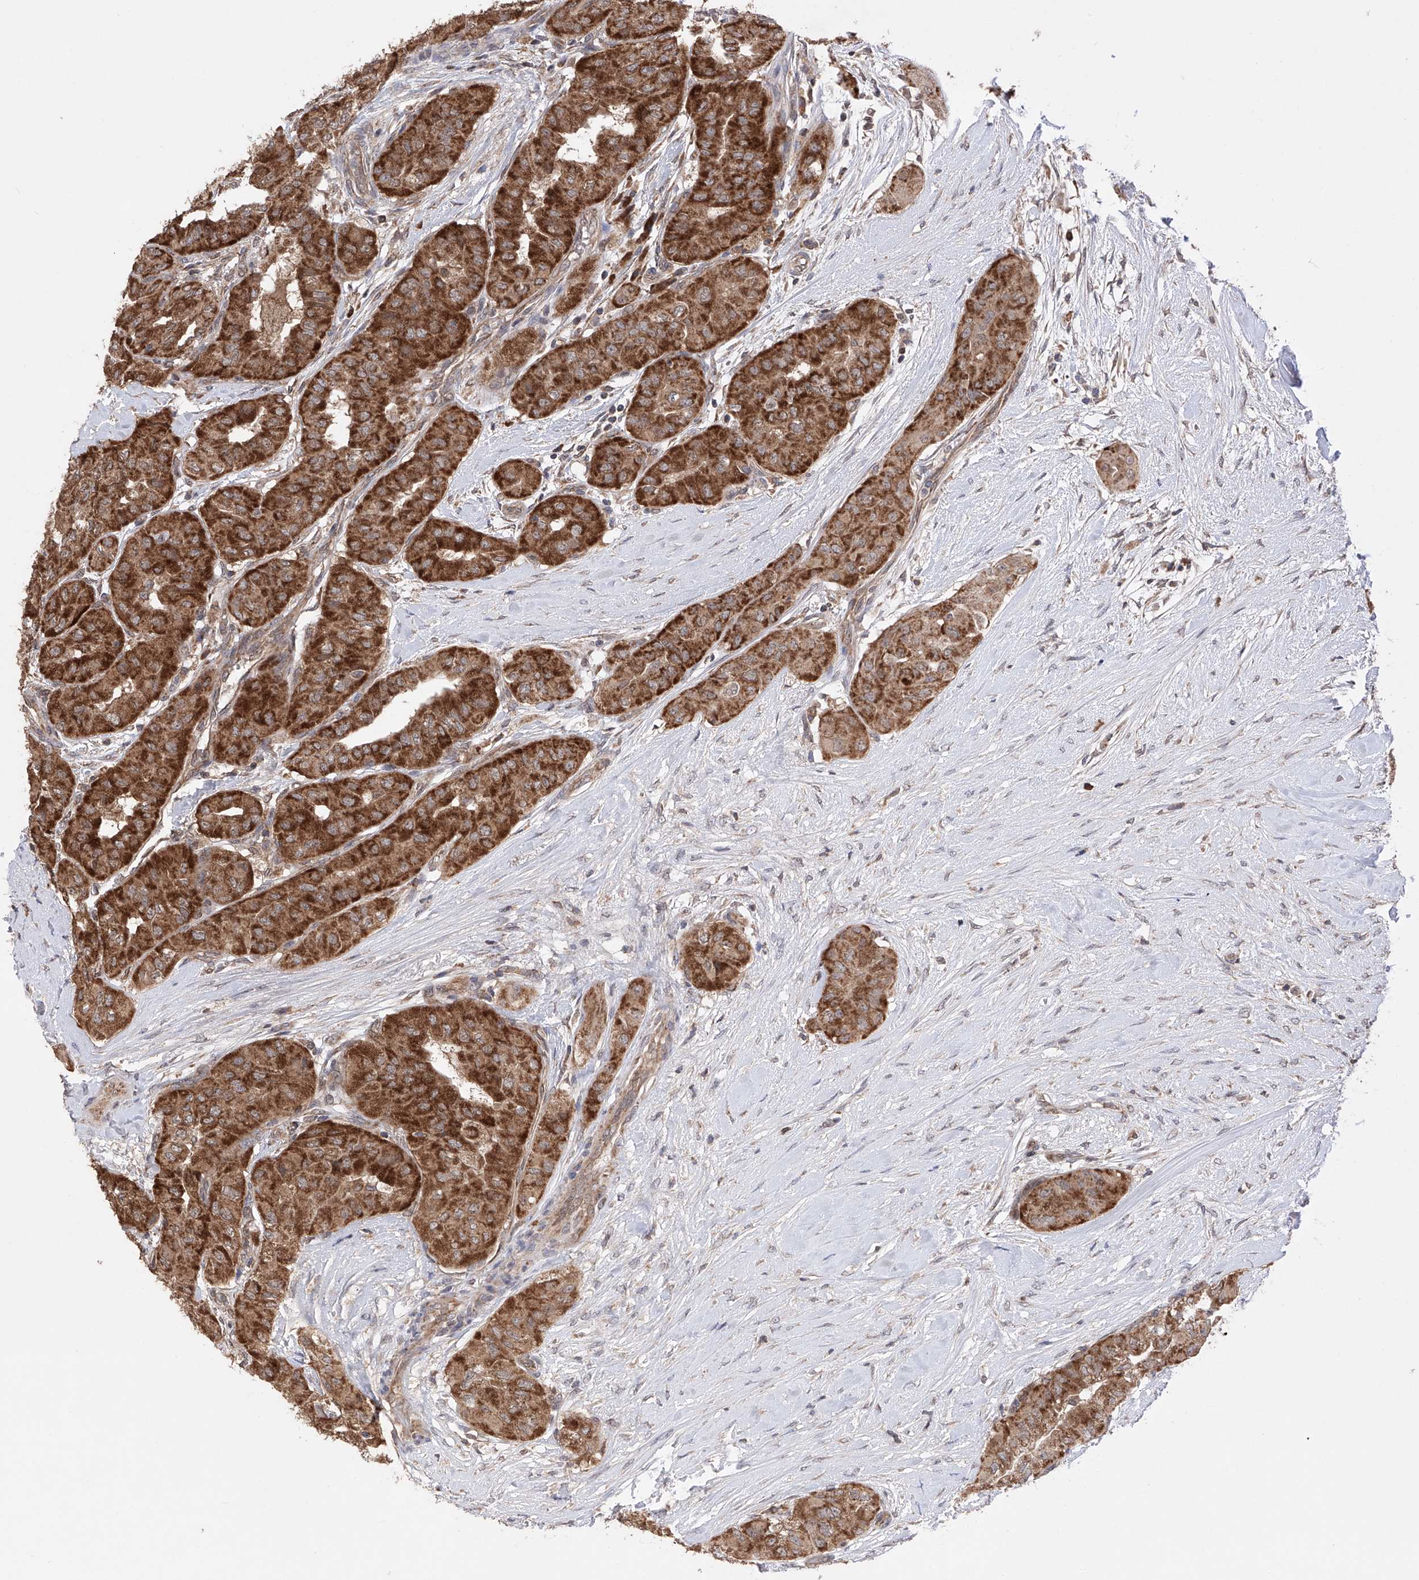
{"staining": {"intensity": "strong", "quantity": ">75%", "location": "cytoplasmic/membranous"}, "tissue": "thyroid cancer", "cell_type": "Tumor cells", "image_type": "cancer", "snomed": [{"axis": "morphology", "description": "Papillary adenocarcinoma, NOS"}, {"axis": "topography", "description": "Thyroid gland"}], "caption": "IHC histopathology image of neoplastic tissue: human papillary adenocarcinoma (thyroid) stained using IHC exhibits high levels of strong protein expression localized specifically in the cytoplasmic/membranous of tumor cells, appearing as a cytoplasmic/membranous brown color.", "gene": "SDHAF4", "patient": {"sex": "female", "age": 59}}